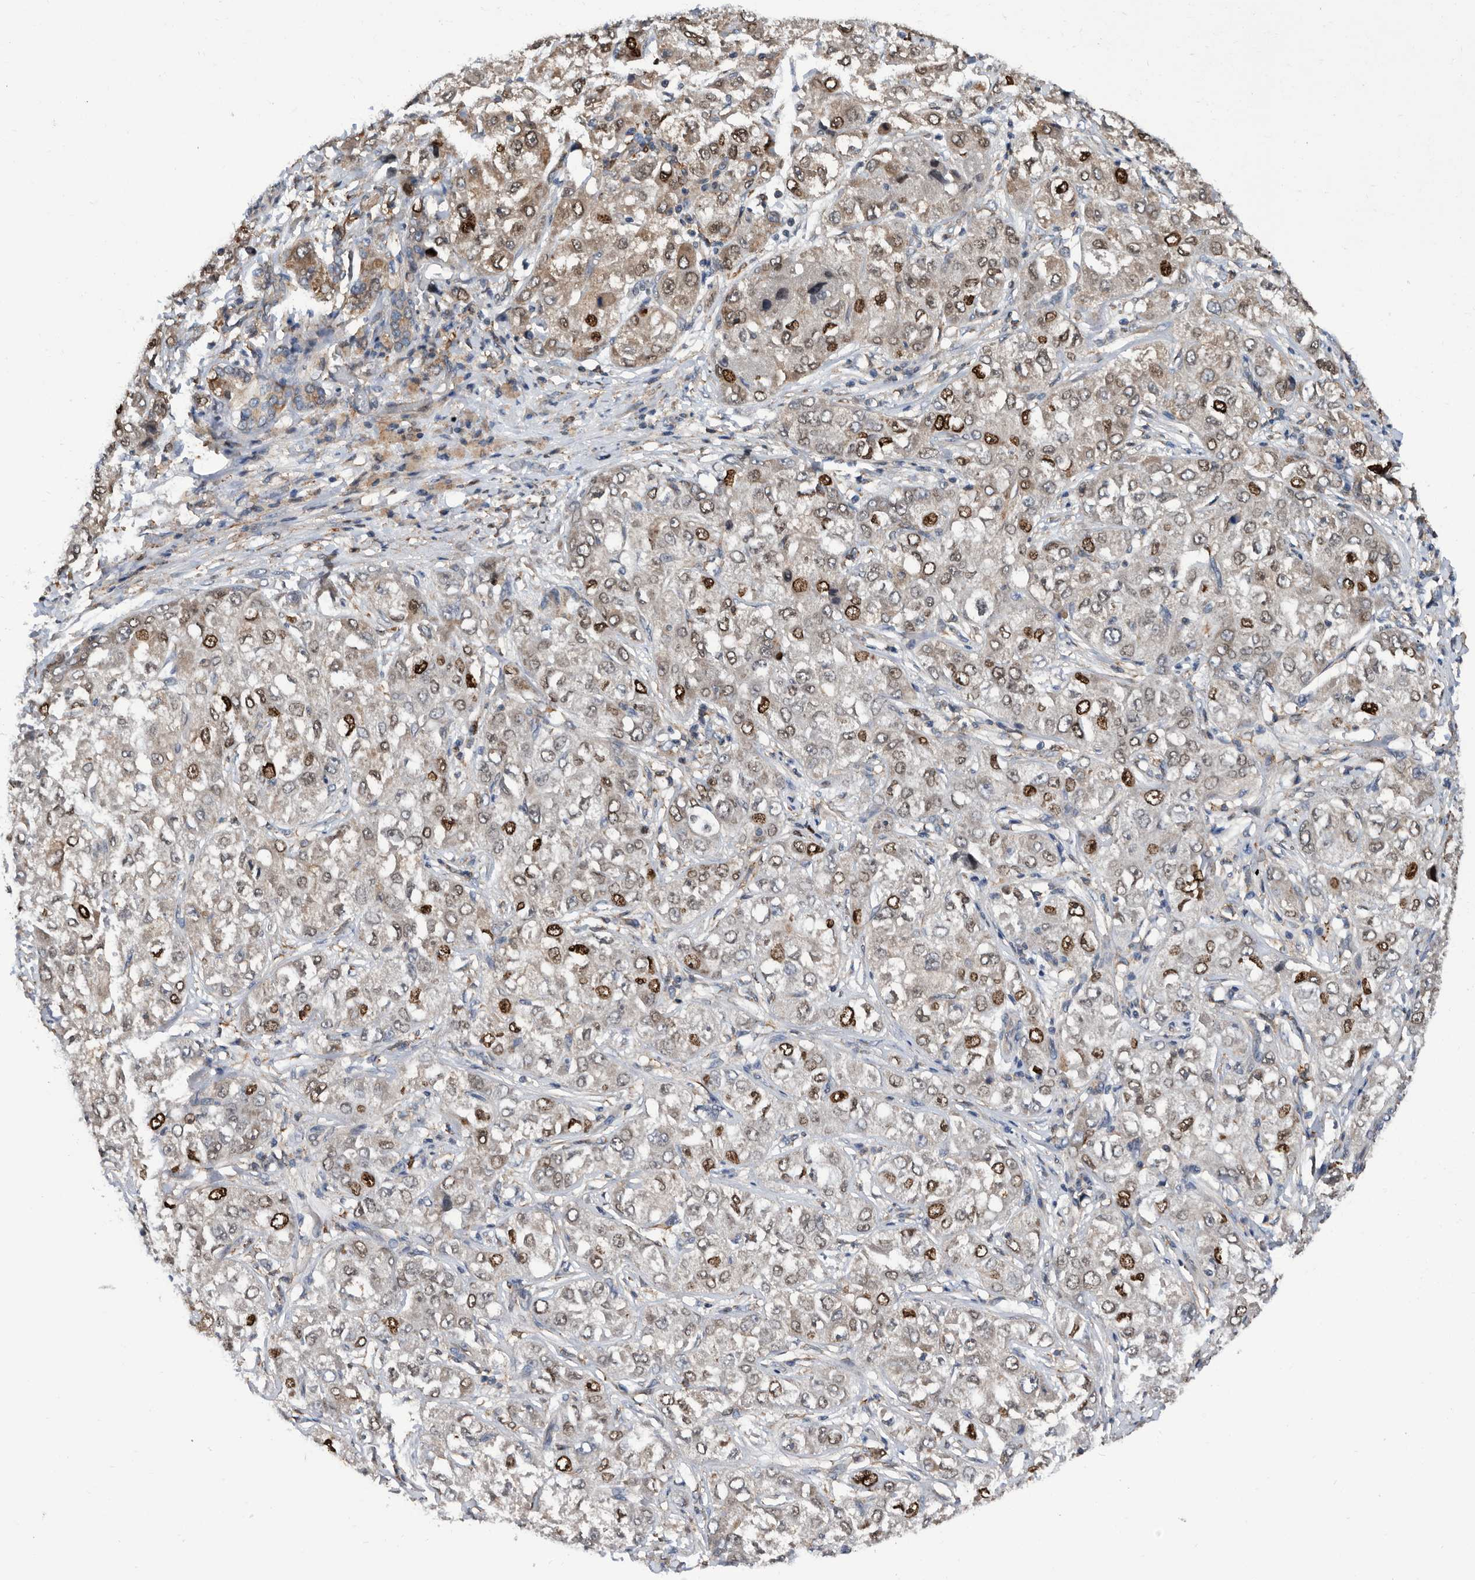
{"staining": {"intensity": "strong", "quantity": ">75%", "location": "cytoplasmic/membranous,nuclear"}, "tissue": "liver cancer", "cell_type": "Tumor cells", "image_type": "cancer", "snomed": [{"axis": "morphology", "description": "Carcinoma, Hepatocellular, NOS"}, {"axis": "topography", "description": "Liver"}], "caption": "Protein expression analysis of liver cancer (hepatocellular carcinoma) shows strong cytoplasmic/membranous and nuclear positivity in about >75% of tumor cells.", "gene": "ATAD2", "patient": {"sex": "male", "age": 80}}